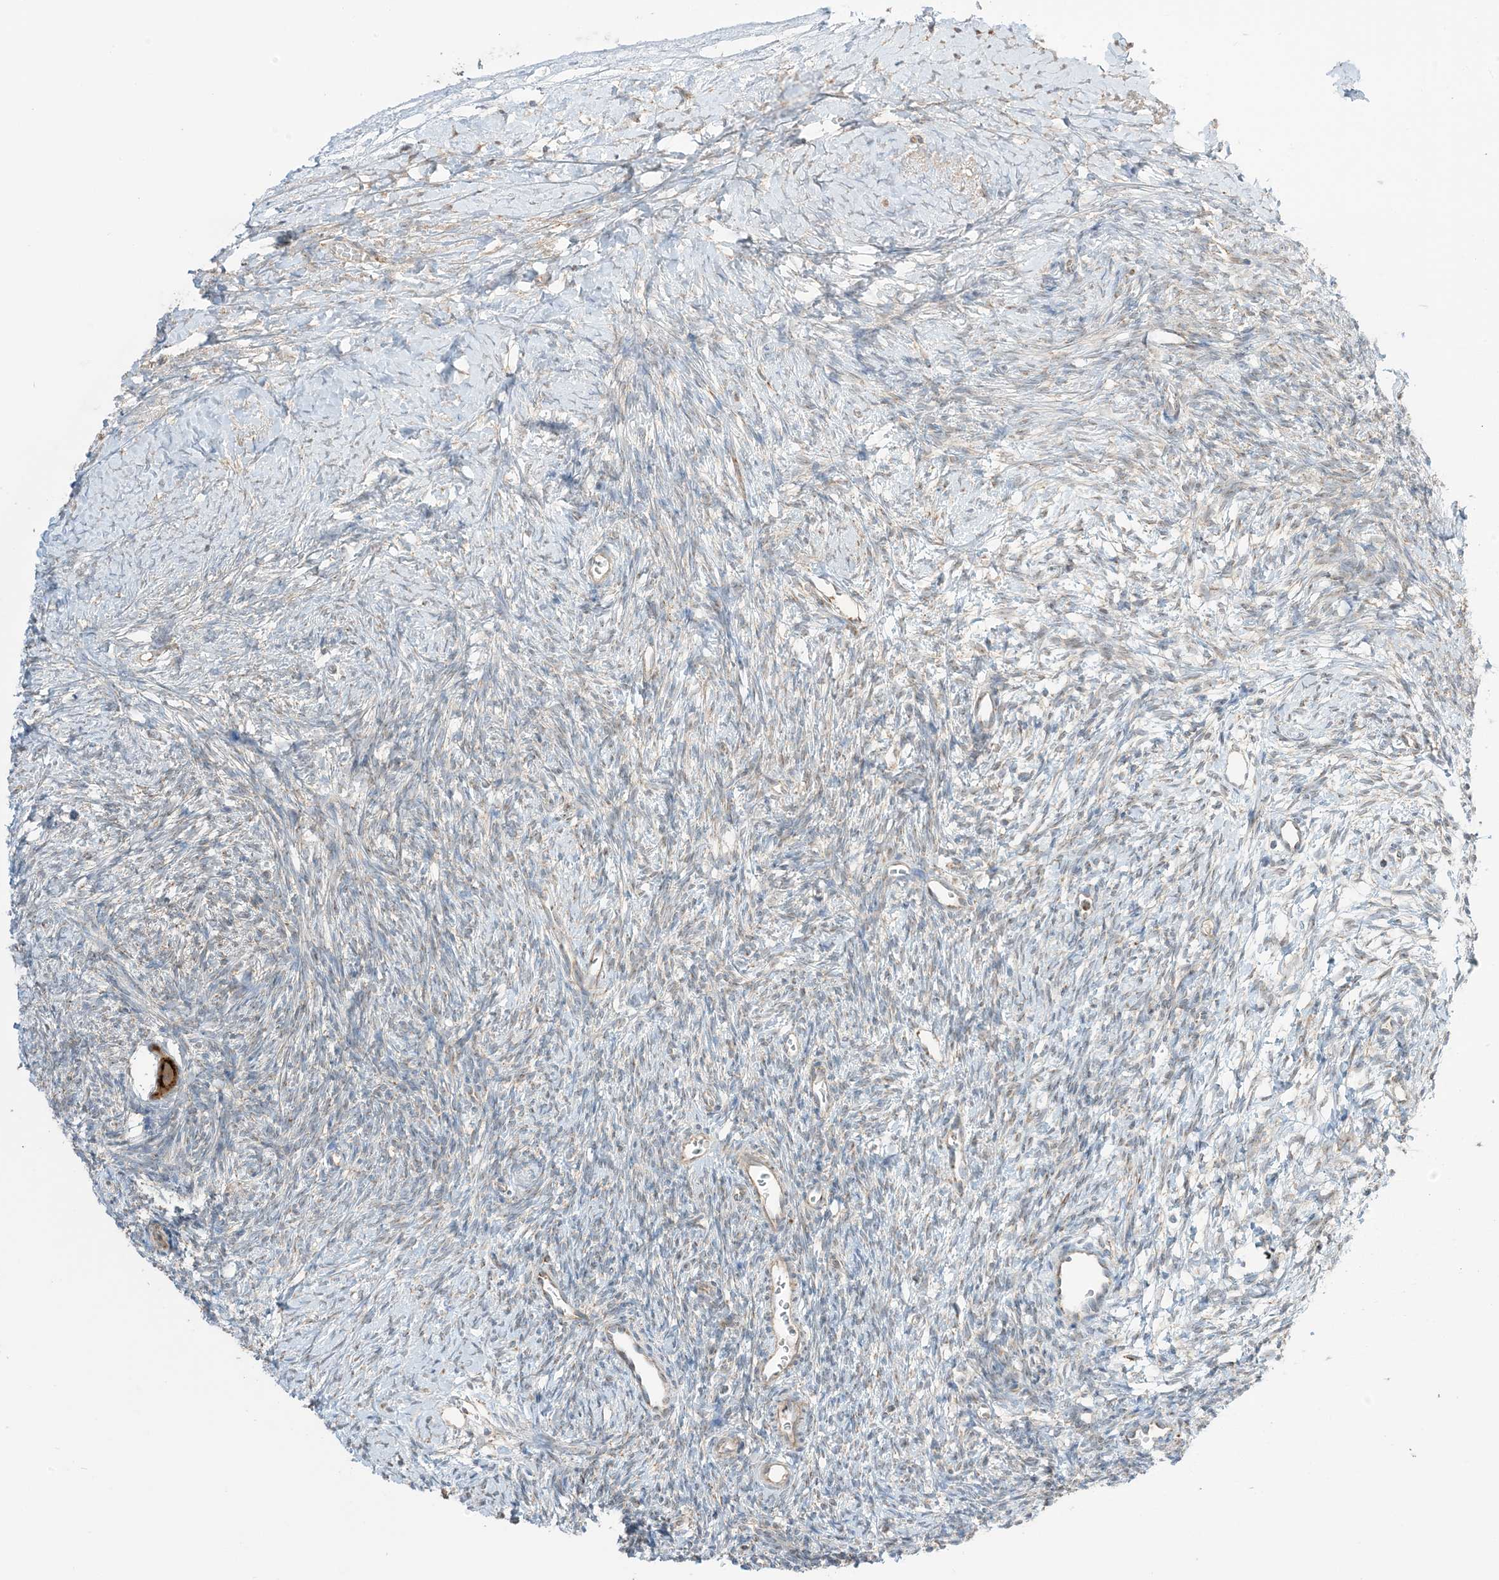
{"staining": {"intensity": "strong", "quantity": ">75%", "location": "cytoplasmic/membranous"}, "tissue": "ovary", "cell_type": "Follicle cells", "image_type": "normal", "snomed": [{"axis": "morphology", "description": "Normal tissue, NOS"}, {"axis": "morphology", "description": "Developmental malformation"}, {"axis": "topography", "description": "Ovary"}], "caption": "This micrograph demonstrates unremarkable ovary stained with immunohistochemistry (IHC) to label a protein in brown. The cytoplasmic/membranous of follicle cells show strong positivity for the protein. Nuclei are counter-stained blue.", "gene": "N4BP3", "patient": {"sex": "female", "age": 39}}